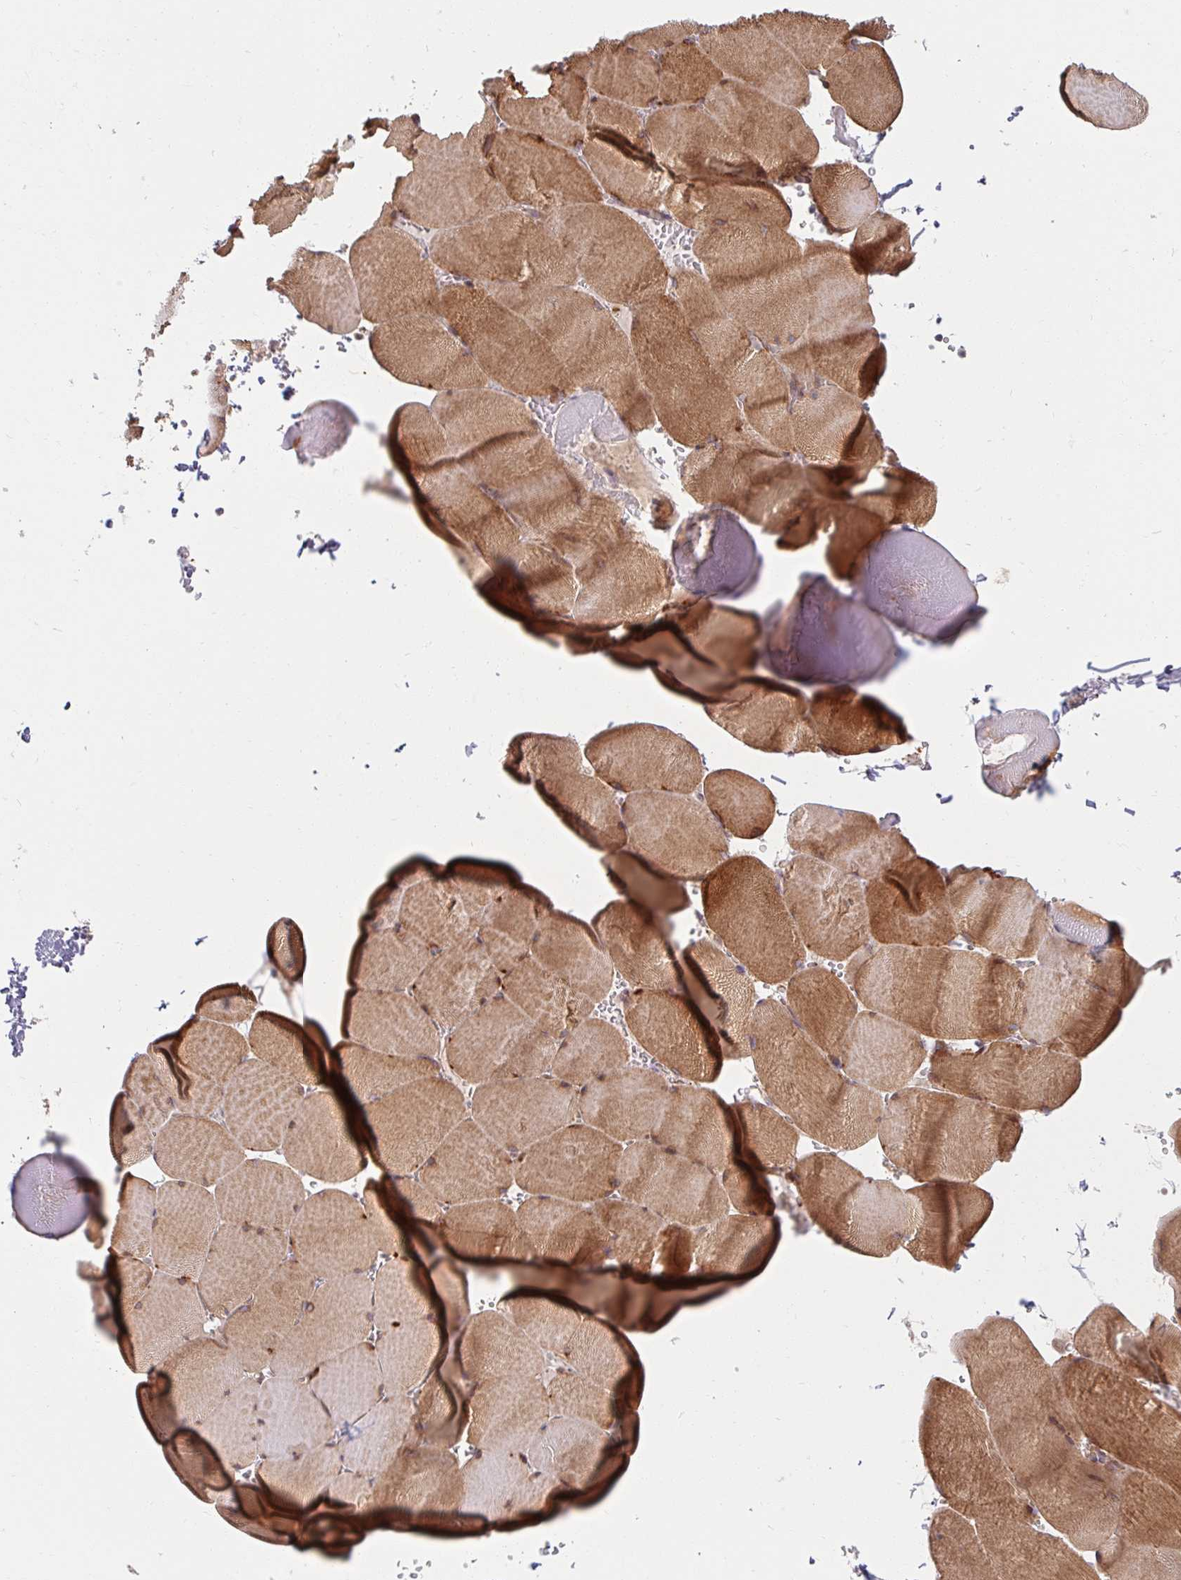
{"staining": {"intensity": "moderate", "quantity": ">75%", "location": "cytoplasmic/membranous"}, "tissue": "skeletal muscle", "cell_type": "Myocytes", "image_type": "normal", "snomed": [{"axis": "morphology", "description": "Normal tissue, NOS"}, {"axis": "topography", "description": "Skeletal muscle"}, {"axis": "topography", "description": "Head-Neck"}], "caption": "Immunohistochemistry (IHC) photomicrograph of benign skeletal muscle: human skeletal muscle stained using immunohistochemistry (IHC) demonstrates medium levels of moderate protein expression localized specifically in the cytoplasmic/membranous of myocytes, appearing as a cytoplasmic/membranous brown color.", "gene": "BTF3", "patient": {"sex": "male", "age": 66}}